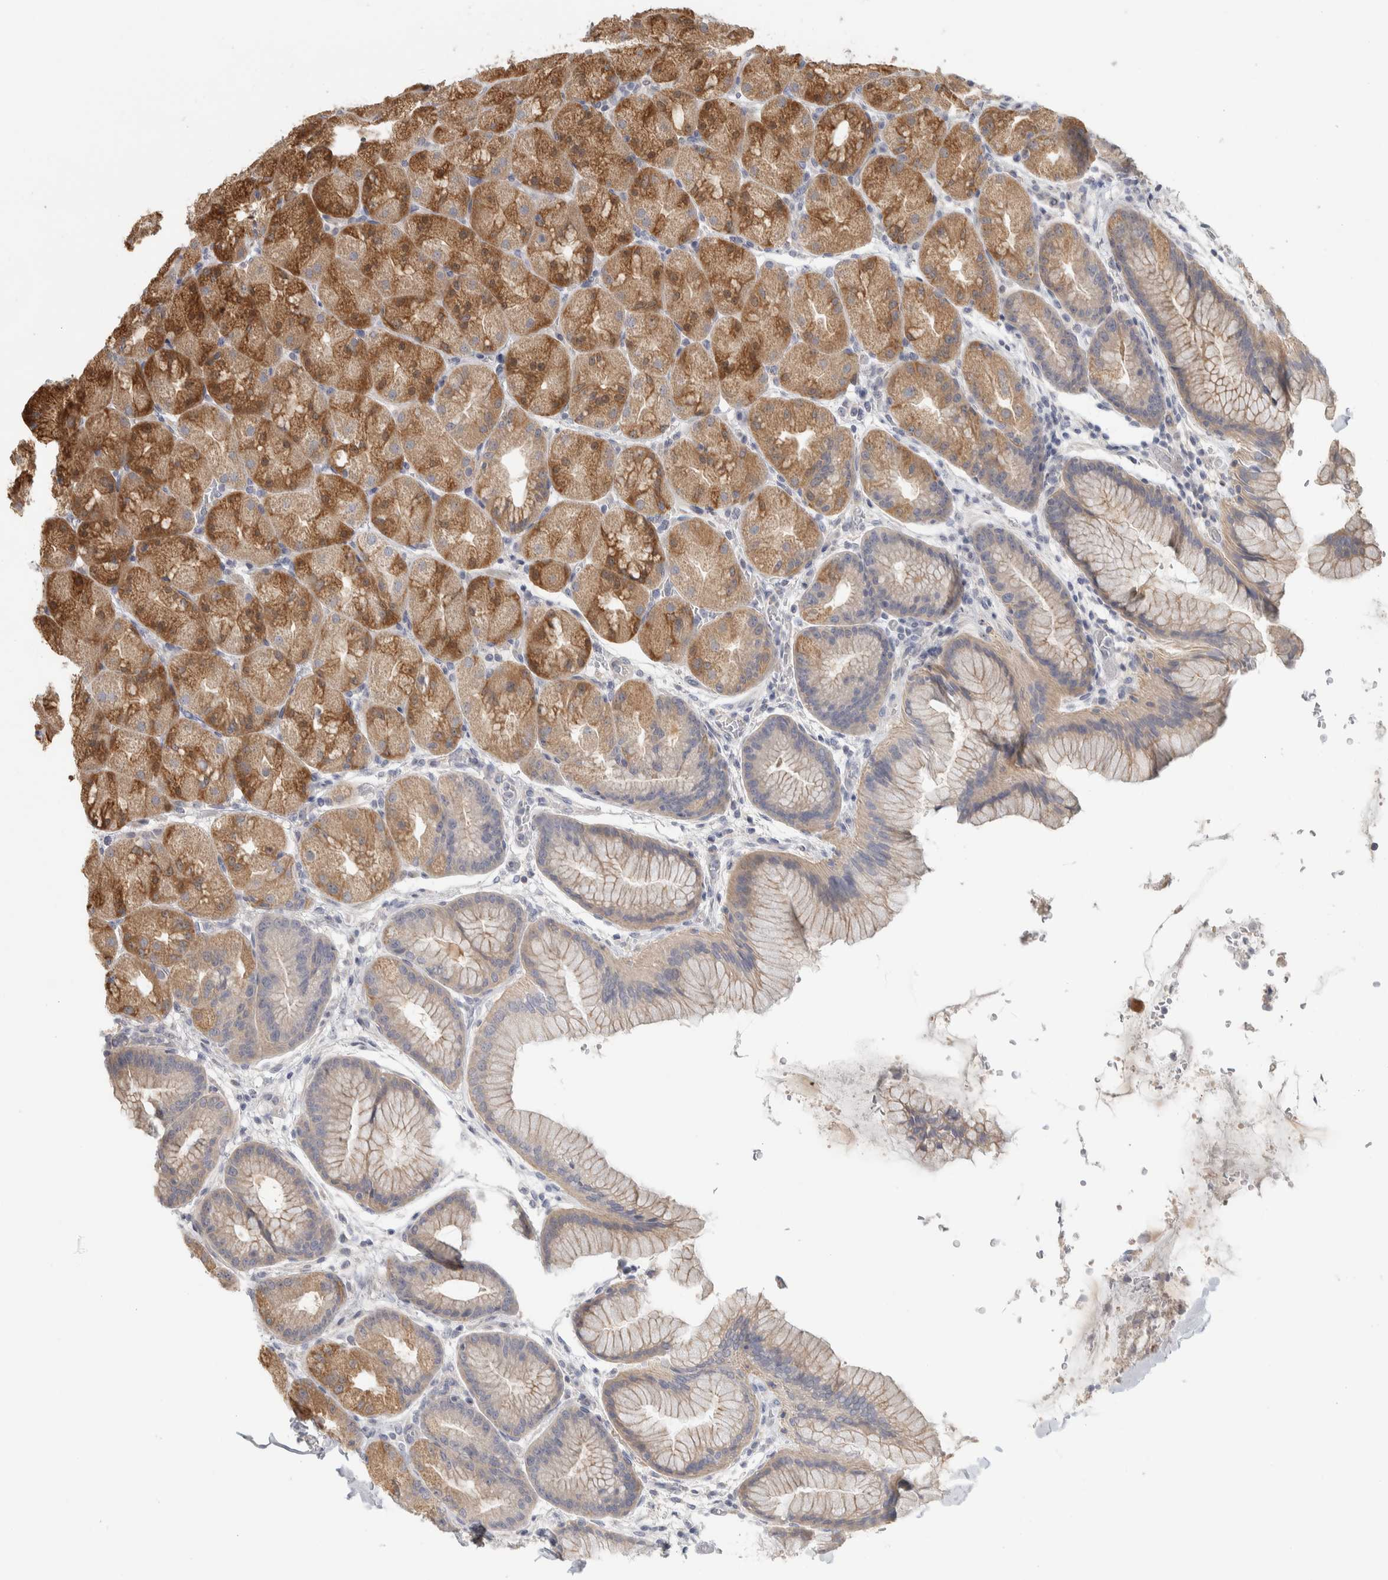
{"staining": {"intensity": "moderate", "quantity": ">75%", "location": "cytoplasmic/membranous"}, "tissue": "stomach", "cell_type": "Glandular cells", "image_type": "normal", "snomed": [{"axis": "morphology", "description": "Normal tissue, NOS"}, {"axis": "topography", "description": "Stomach, upper"}, {"axis": "topography", "description": "Stomach"}], "caption": "Protein expression analysis of benign stomach reveals moderate cytoplasmic/membranous staining in about >75% of glandular cells.", "gene": "DCXR", "patient": {"sex": "male", "age": 48}}